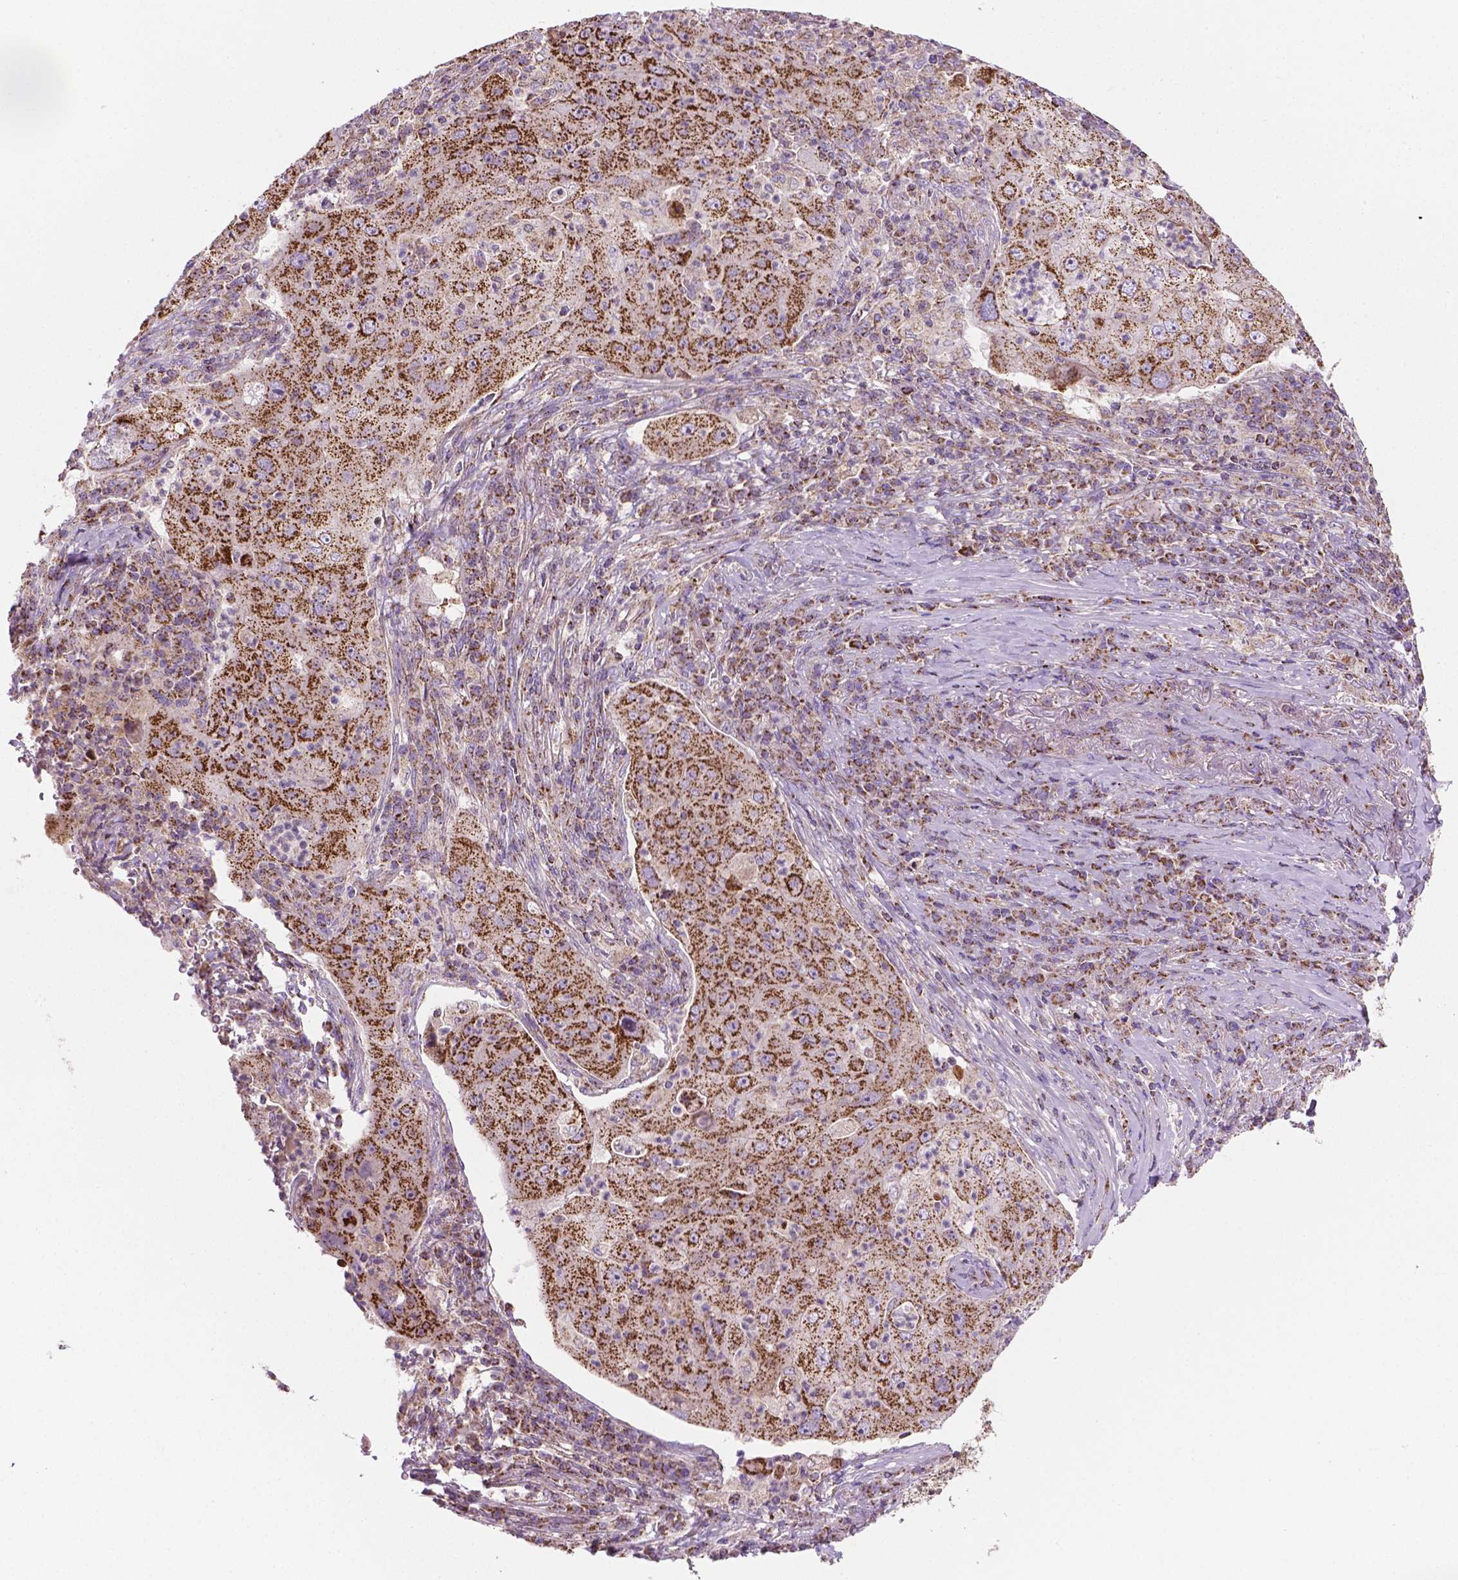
{"staining": {"intensity": "strong", "quantity": ">75%", "location": "cytoplasmic/membranous"}, "tissue": "lung cancer", "cell_type": "Tumor cells", "image_type": "cancer", "snomed": [{"axis": "morphology", "description": "Squamous cell carcinoma, NOS"}, {"axis": "topography", "description": "Lung"}], "caption": "Lung cancer (squamous cell carcinoma) stained with immunohistochemistry (IHC) demonstrates strong cytoplasmic/membranous staining in about >75% of tumor cells.", "gene": "PIBF1", "patient": {"sex": "female", "age": 59}}